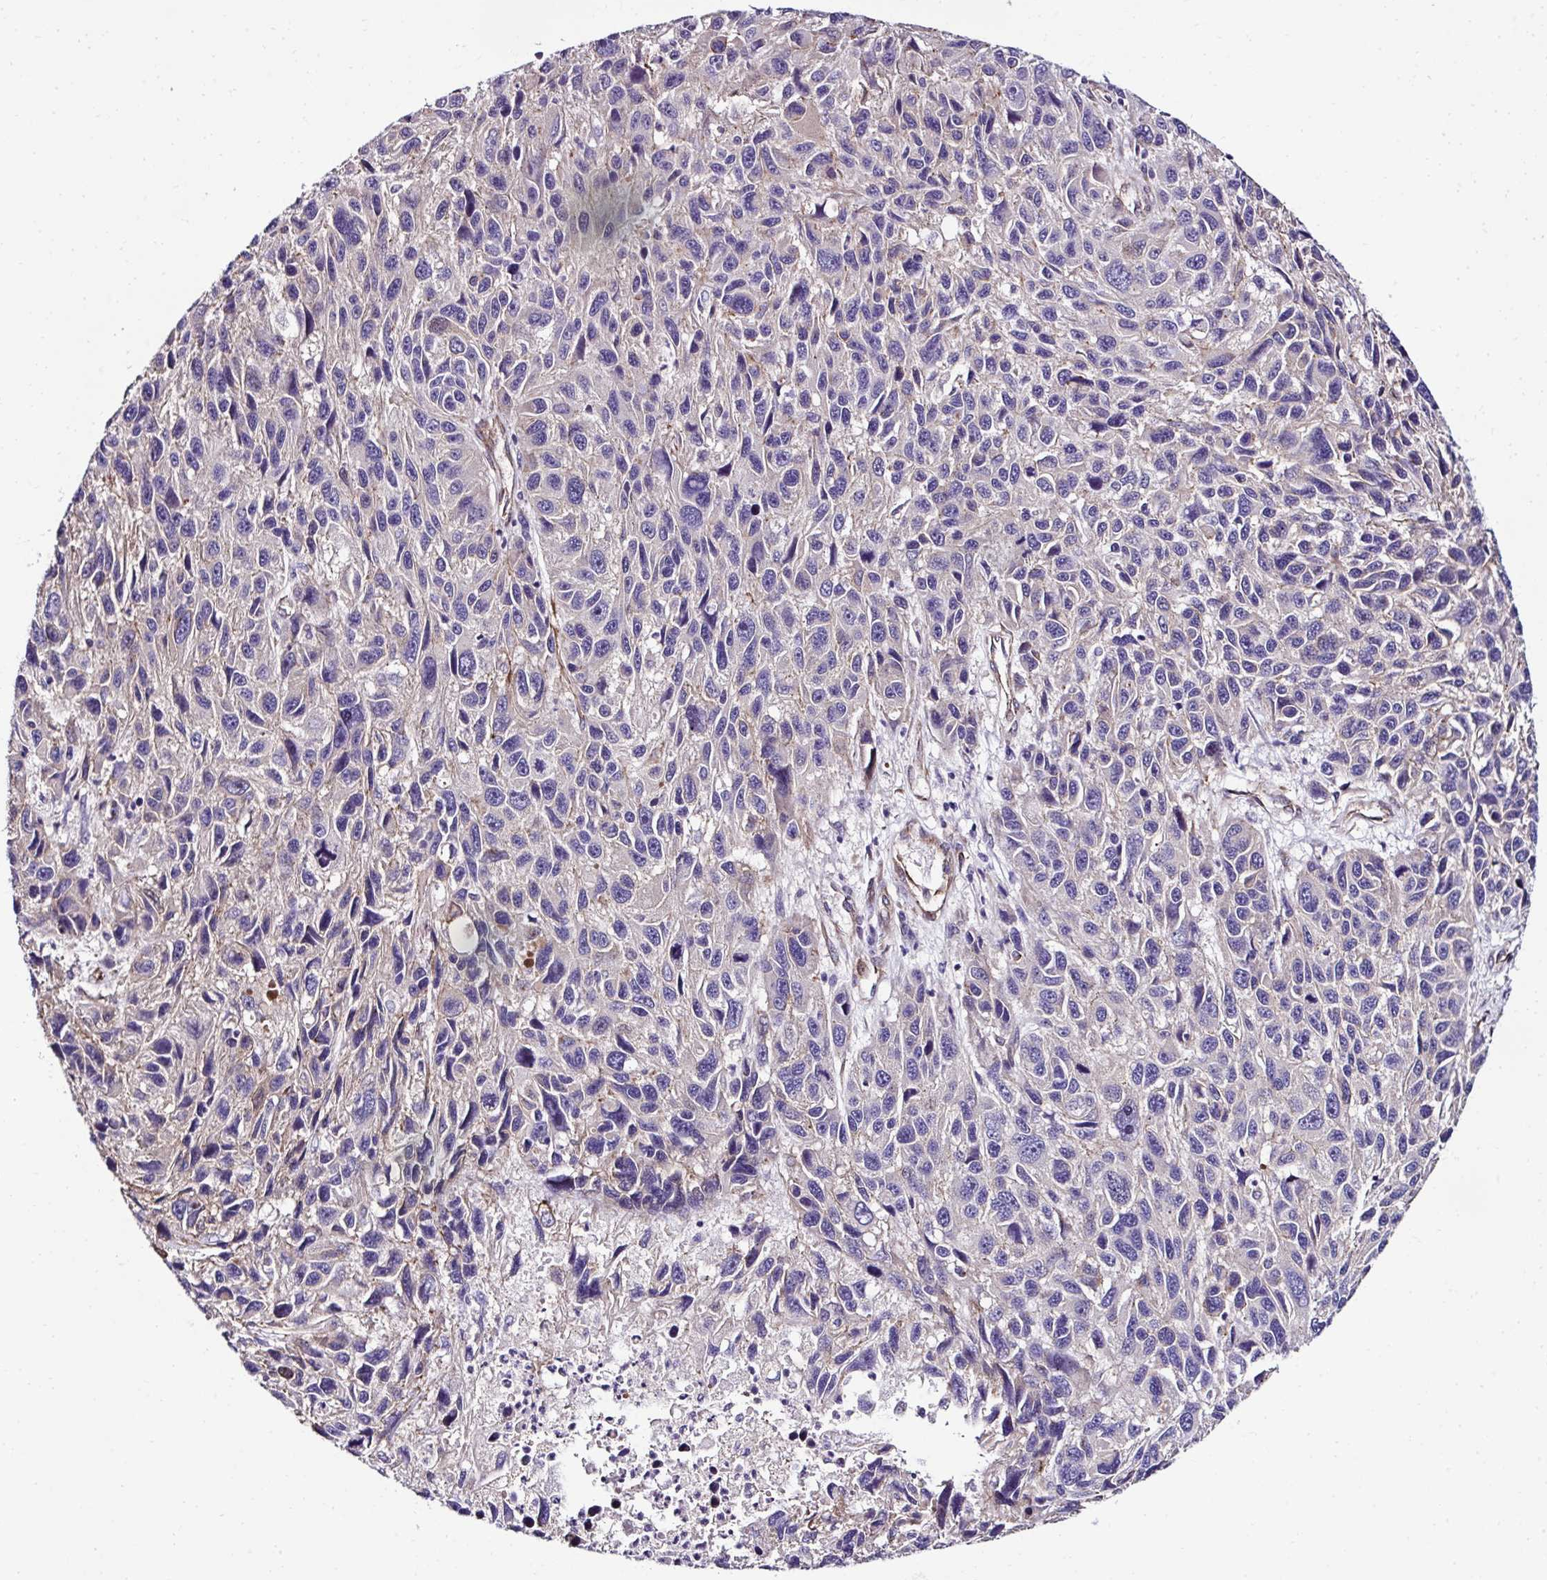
{"staining": {"intensity": "negative", "quantity": "none", "location": "none"}, "tissue": "melanoma", "cell_type": "Tumor cells", "image_type": "cancer", "snomed": [{"axis": "morphology", "description": "Malignant melanoma, NOS"}, {"axis": "topography", "description": "Skin"}], "caption": "Immunohistochemistry (IHC) of melanoma exhibits no expression in tumor cells.", "gene": "TRIM52", "patient": {"sex": "male", "age": 53}}